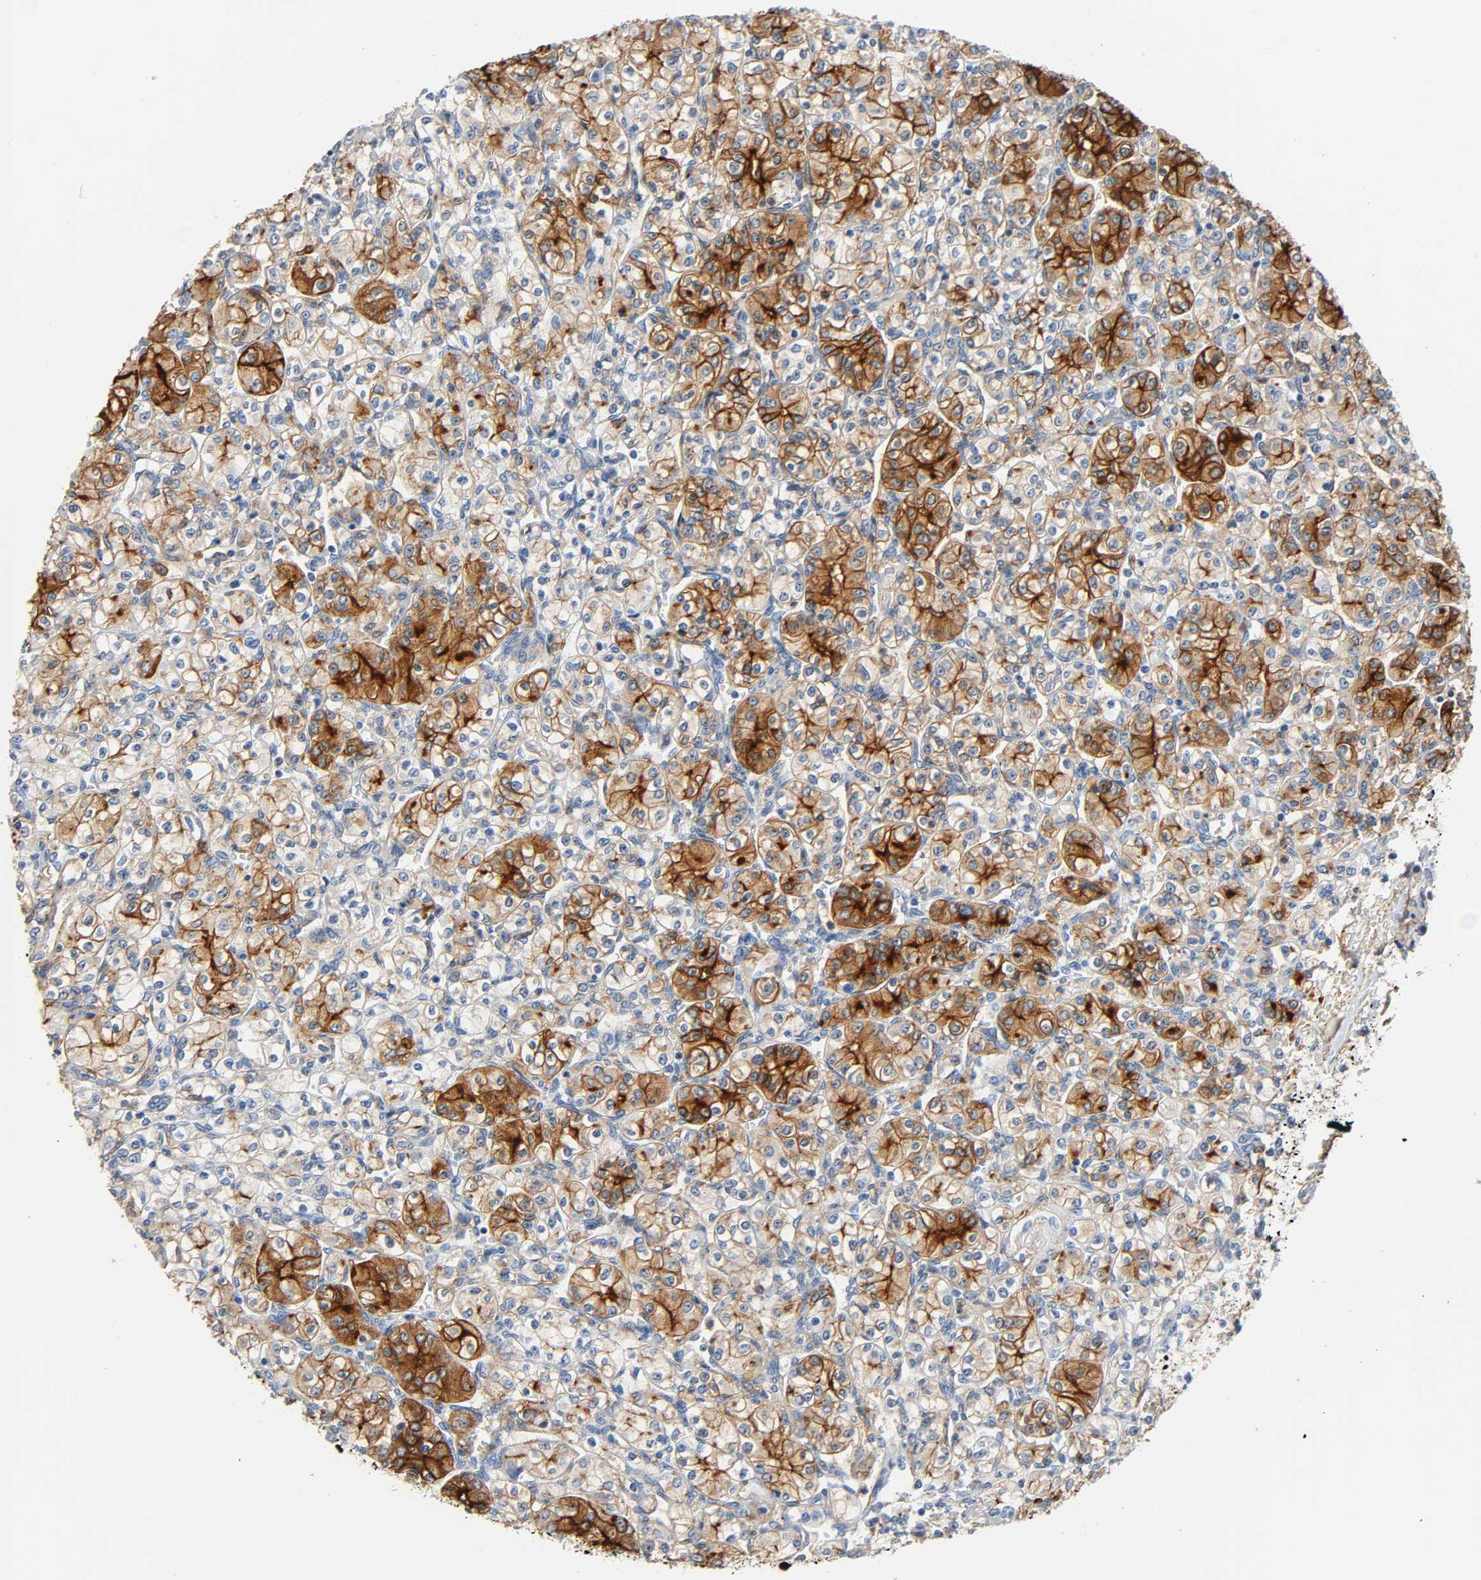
{"staining": {"intensity": "strong", "quantity": "25%-75%", "location": "cytoplasmic/membranous"}, "tissue": "renal cancer", "cell_type": "Tumor cells", "image_type": "cancer", "snomed": [{"axis": "morphology", "description": "Adenocarcinoma, NOS"}, {"axis": "topography", "description": "Kidney"}], "caption": "Renal adenocarcinoma was stained to show a protein in brown. There is high levels of strong cytoplasmic/membranous expression in about 25%-75% of tumor cells.", "gene": "ANPEP", "patient": {"sex": "male", "age": 77}}